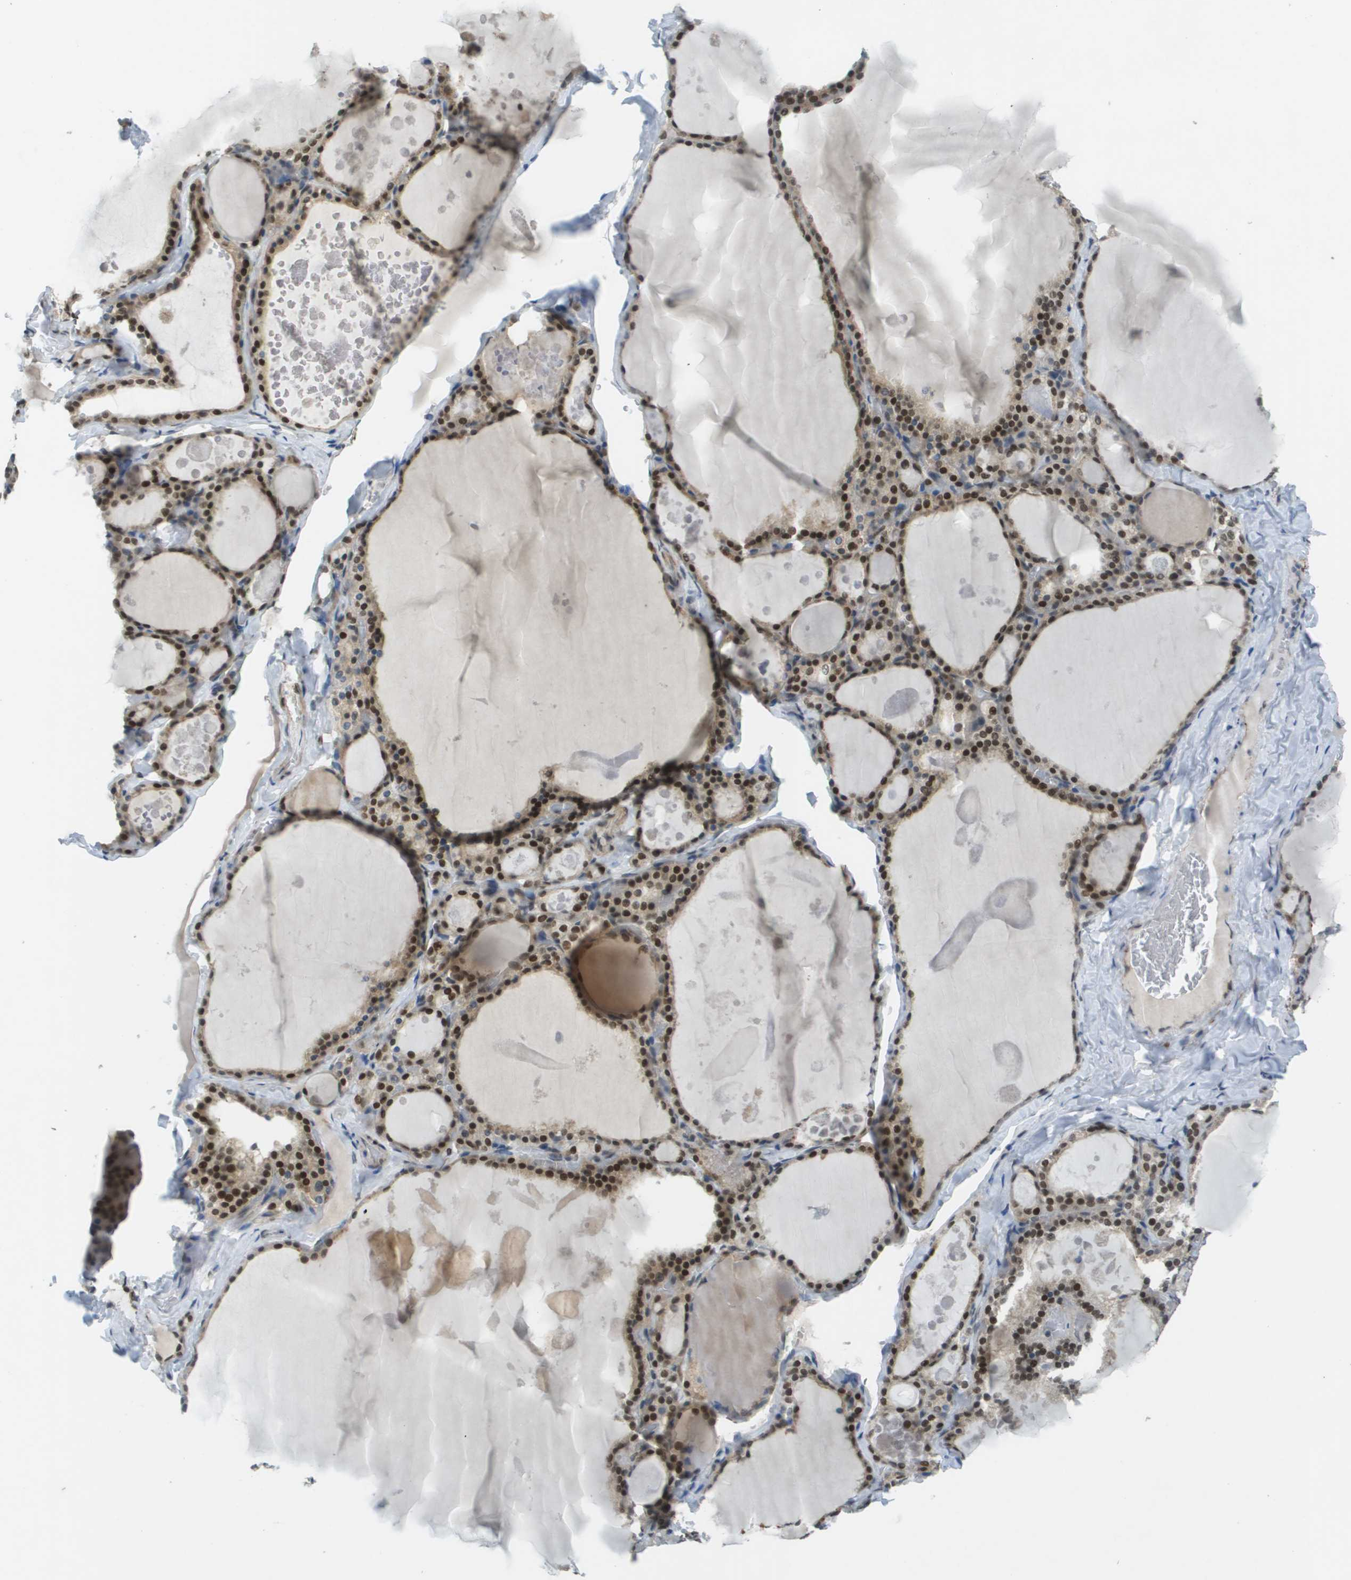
{"staining": {"intensity": "strong", "quantity": ">75%", "location": "nuclear"}, "tissue": "thyroid gland", "cell_type": "Glandular cells", "image_type": "normal", "snomed": [{"axis": "morphology", "description": "Normal tissue, NOS"}, {"axis": "topography", "description": "Thyroid gland"}], "caption": "A photomicrograph of human thyroid gland stained for a protein demonstrates strong nuclear brown staining in glandular cells.", "gene": "ARID1B", "patient": {"sex": "male", "age": 56}}